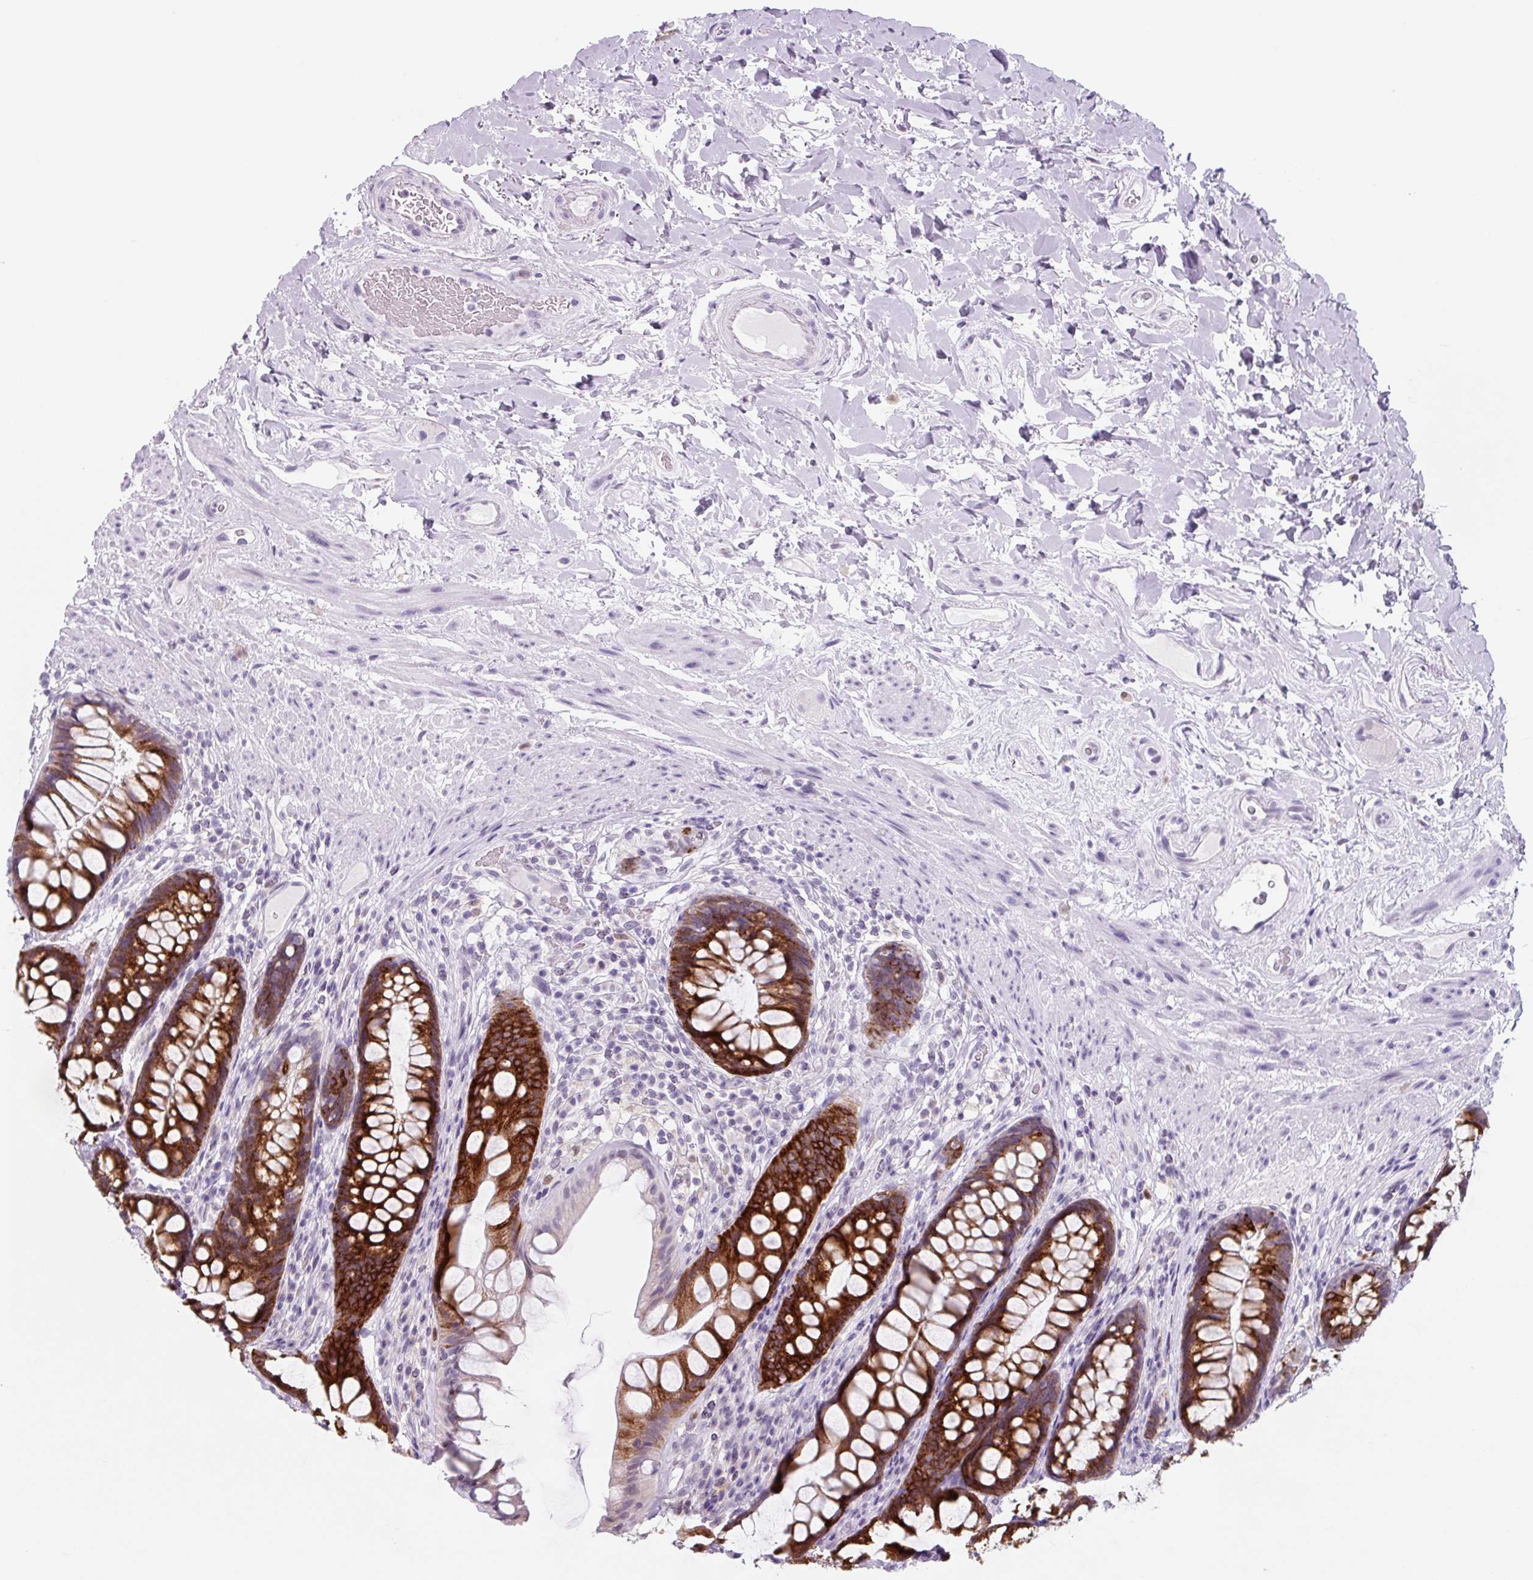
{"staining": {"intensity": "strong", "quantity": ">75%", "location": "cytoplasmic/membranous"}, "tissue": "rectum", "cell_type": "Glandular cells", "image_type": "normal", "snomed": [{"axis": "morphology", "description": "Normal tissue, NOS"}, {"axis": "topography", "description": "Rectum"}], "caption": "Rectum stained with IHC shows strong cytoplasmic/membranous expression in approximately >75% of glandular cells. The protein is stained brown, and the nuclei are stained in blue (DAB IHC with brightfield microscopy, high magnification).", "gene": "TNFRSF8", "patient": {"sex": "male", "age": 74}}